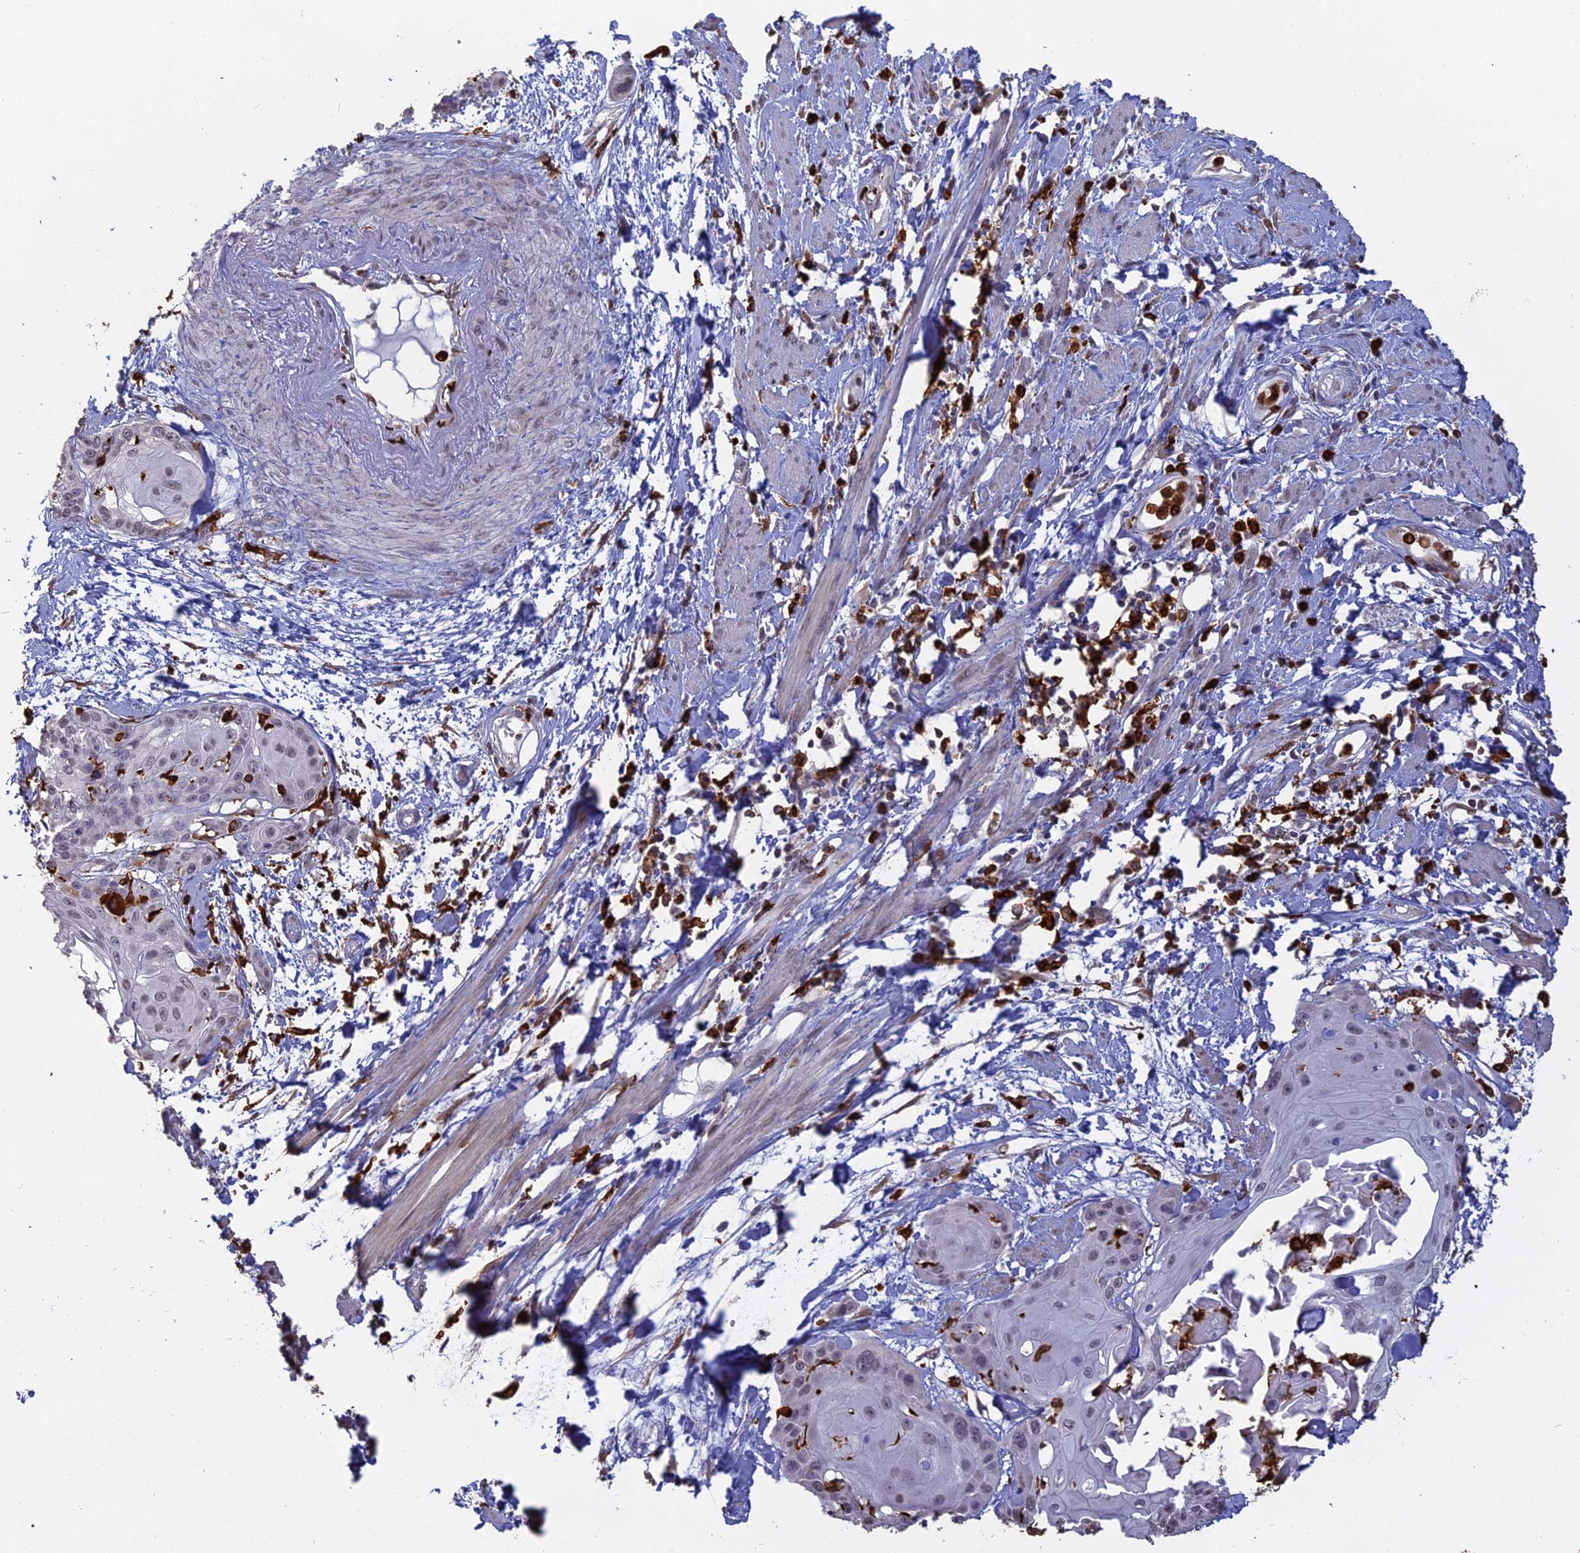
{"staining": {"intensity": "negative", "quantity": "none", "location": "none"}, "tissue": "cervical cancer", "cell_type": "Tumor cells", "image_type": "cancer", "snomed": [{"axis": "morphology", "description": "Squamous cell carcinoma, NOS"}, {"axis": "topography", "description": "Cervix"}], "caption": "Human cervical squamous cell carcinoma stained for a protein using immunohistochemistry (IHC) displays no expression in tumor cells.", "gene": "APOBR", "patient": {"sex": "female", "age": 57}}